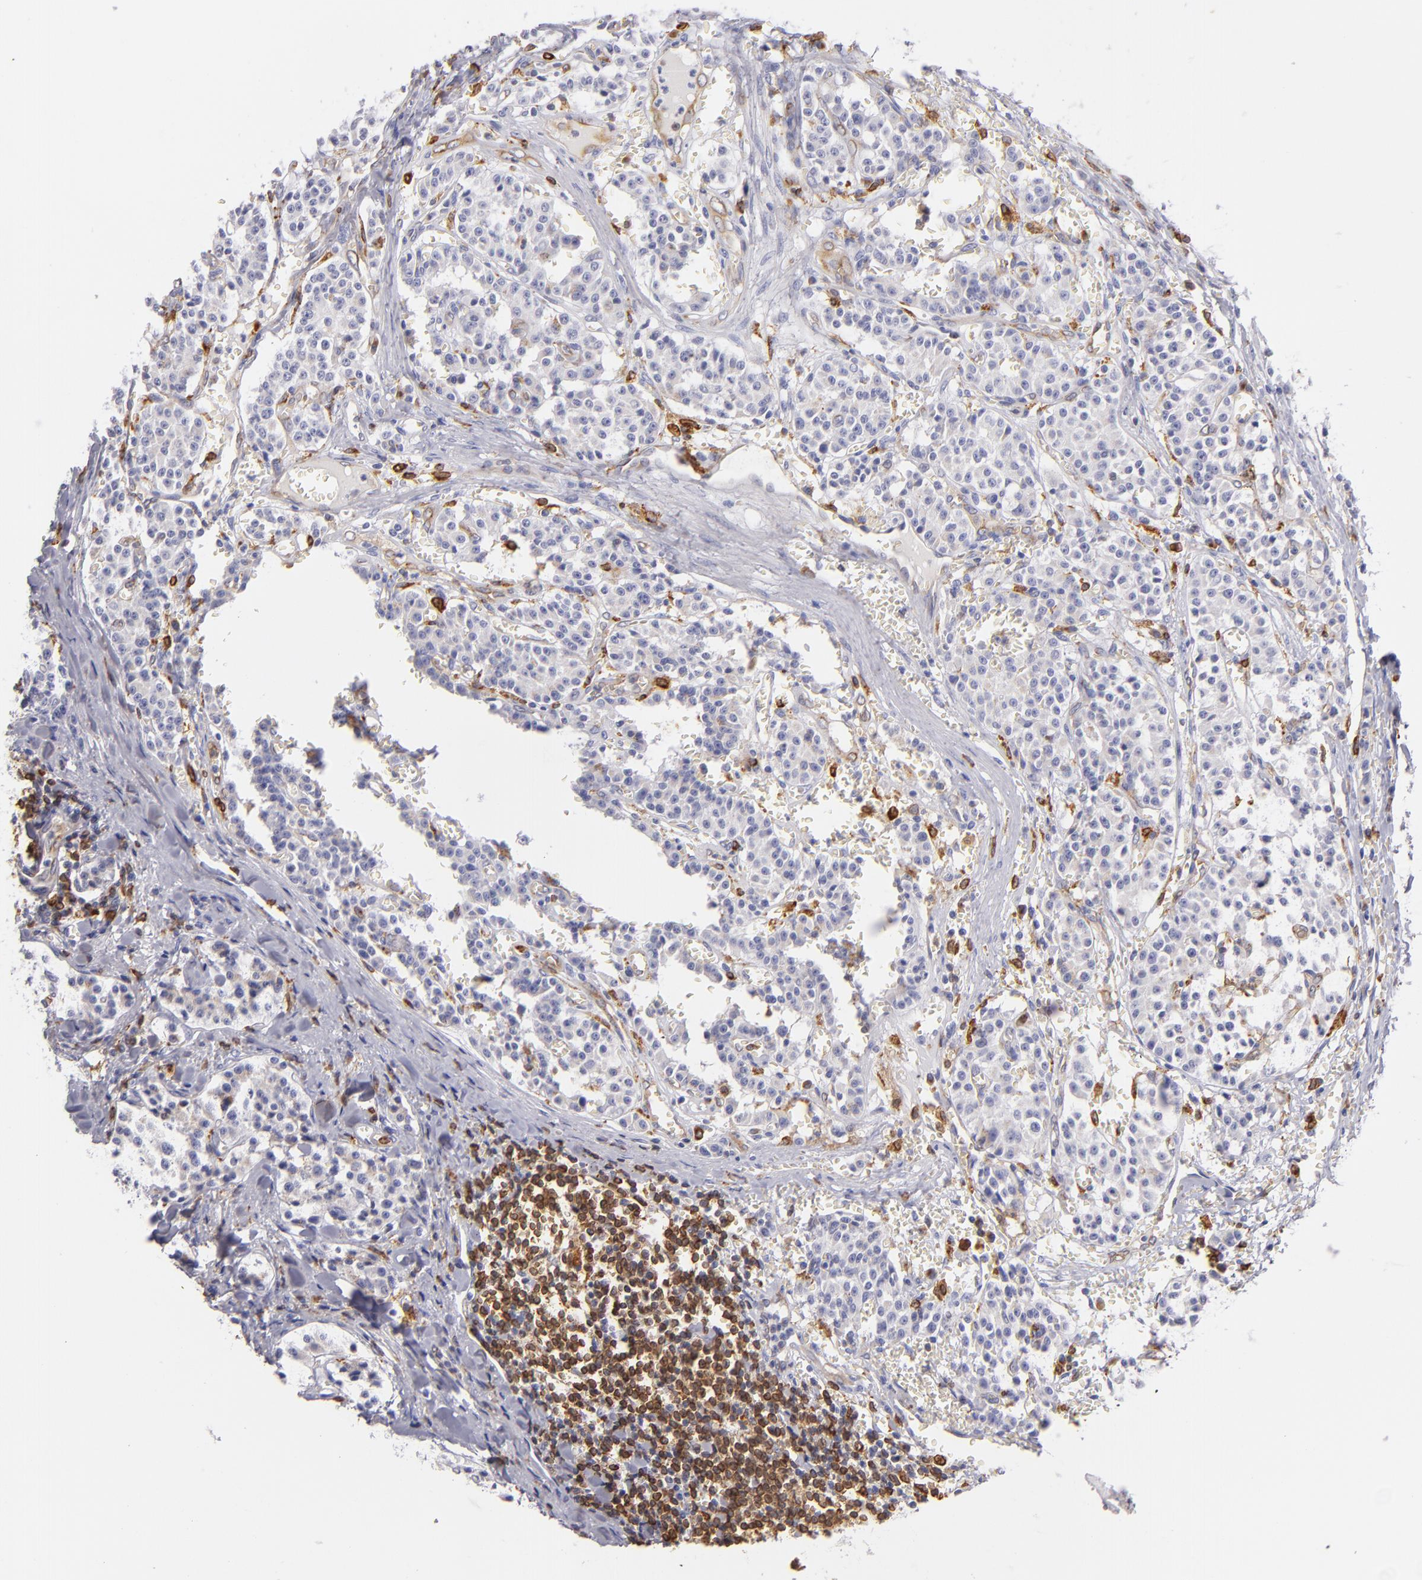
{"staining": {"intensity": "negative", "quantity": "none", "location": "none"}, "tissue": "carcinoid", "cell_type": "Tumor cells", "image_type": "cancer", "snomed": [{"axis": "morphology", "description": "Carcinoid, malignant, NOS"}, {"axis": "topography", "description": "Stomach"}], "caption": "Tumor cells show no significant protein staining in malignant carcinoid.", "gene": "CD74", "patient": {"sex": "female", "age": 76}}